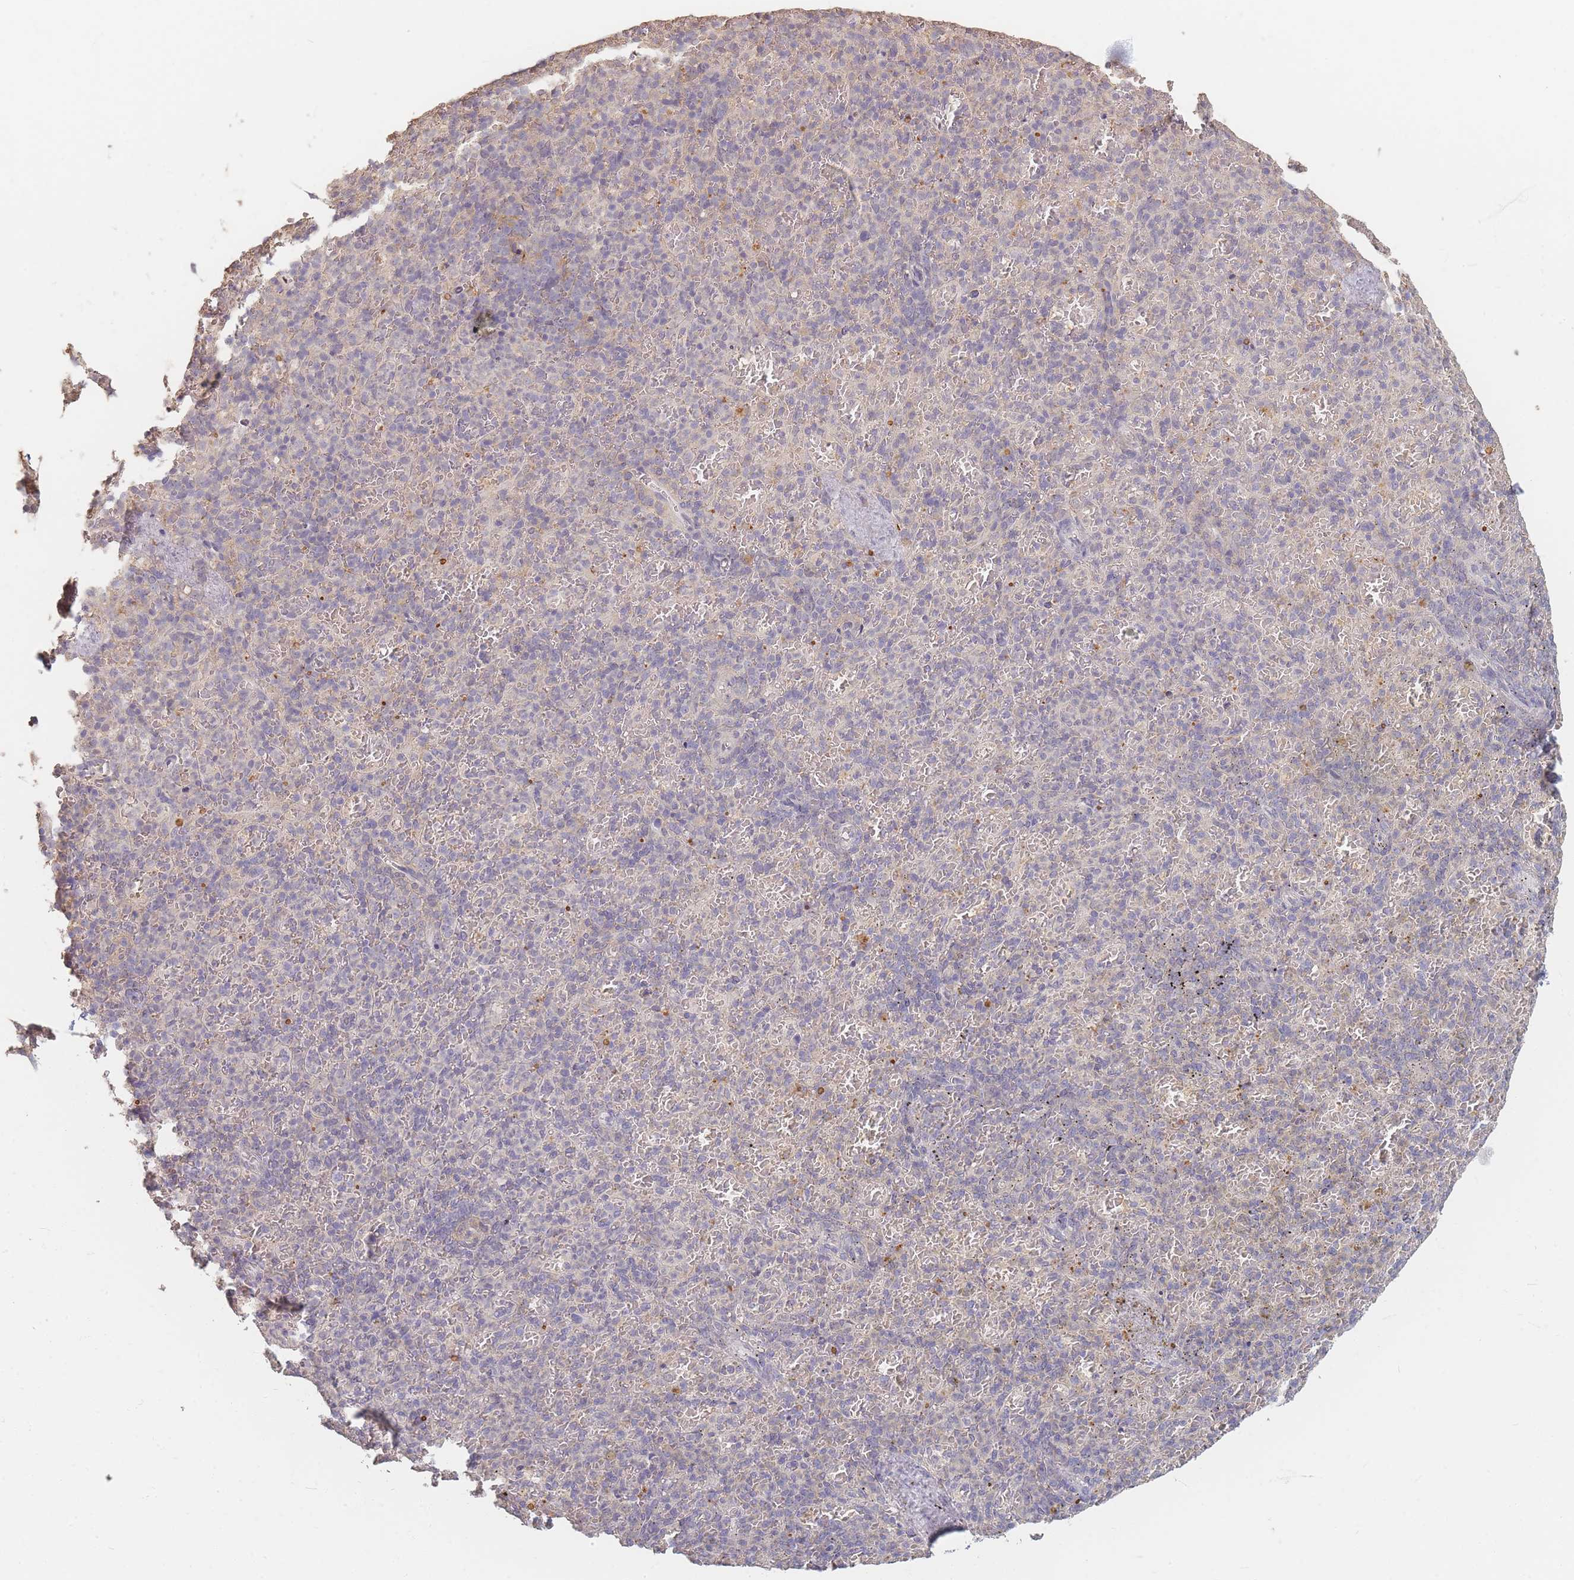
{"staining": {"intensity": "negative", "quantity": "none", "location": "none"}, "tissue": "spleen", "cell_type": "Cells in red pulp", "image_type": "normal", "snomed": [{"axis": "morphology", "description": "Normal tissue, NOS"}, {"axis": "topography", "description": "Spleen"}], "caption": "Spleen was stained to show a protein in brown. There is no significant staining in cells in red pulp. (DAB (3,3'-diaminobenzidine) immunohistochemistry with hematoxylin counter stain).", "gene": "RFTN1", "patient": {"sex": "female", "age": 74}}